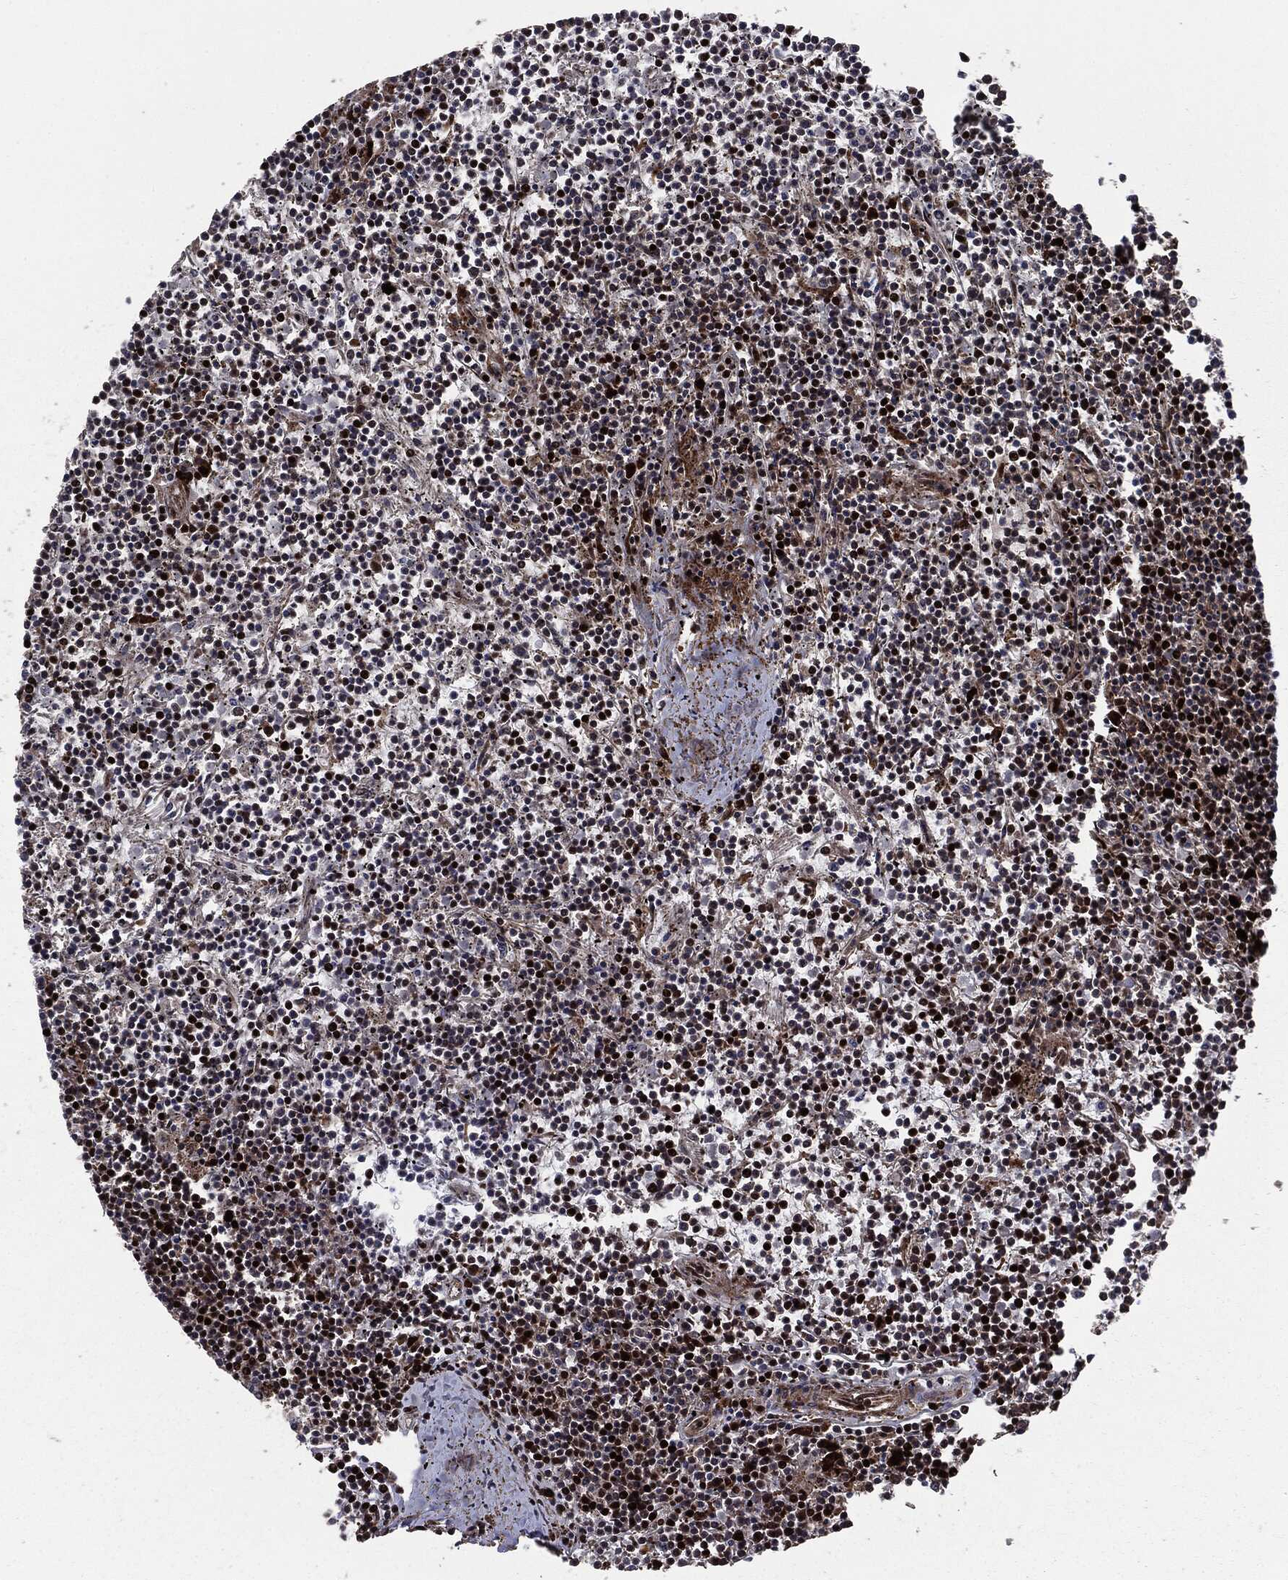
{"staining": {"intensity": "strong", "quantity": "25%-75%", "location": "nuclear"}, "tissue": "lymphoma", "cell_type": "Tumor cells", "image_type": "cancer", "snomed": [{"axis": "morphology", "description": "Malignant lymphoma, non-Hodgkin's type, Low grade"}, {"axis": "topography", "description": "Spleen"}], "caption": "An image of malignant lymphoma, non-Hodgkin's type (low-grade) stained for a protein exhibits strong nuclear brown staining in tumor cells. (DAB IHC with brightfield microscopy, high magnification).", "gene": "SMAD4", "patient": {"sex": "female", "age": 19}}